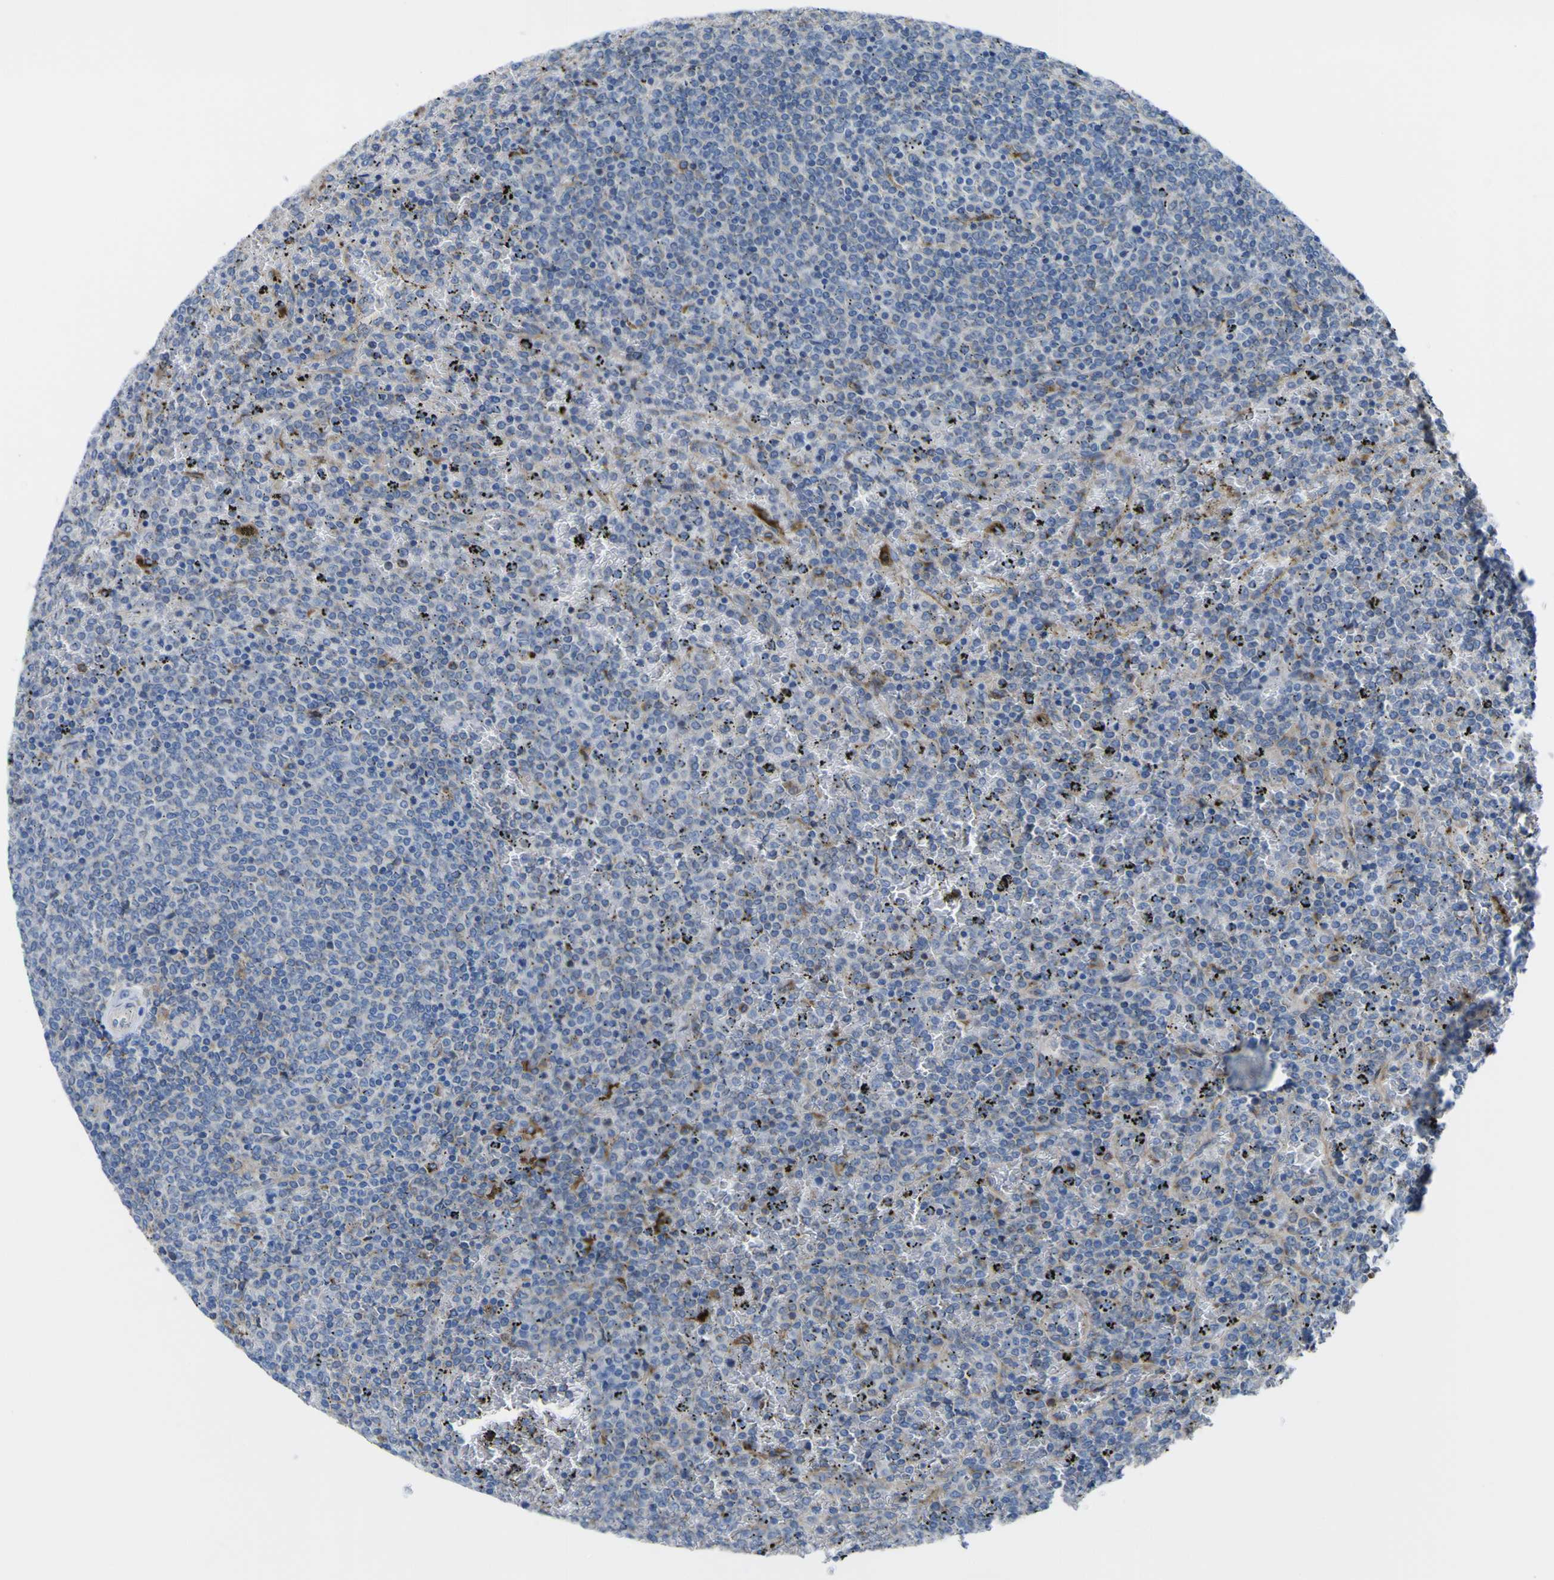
{"staining": {"intensity": "negative", "quantity": "none", "location": "none"}, "tissue": "lymphoma", "cell_type": "Tumor cells", "image_type": "cancer", "snomed": [{"axis": "morphology", "description": "Malignant lymphoma, non-Hodgkin's type, Low grade"}, {"axis": "topography", "description": "Spleen"}], "caption": "Tumor cells are negative for brown protein staining in low-grade malignant lymphoma, non-Hodgkin's type. (Stains: DAB immunohistochemistry with hematoxylin counter stain, Microscopy: brightfield microscopy at high magnification).", "gene": "CST3", "patient": {"sex": "female", "age": 77}}